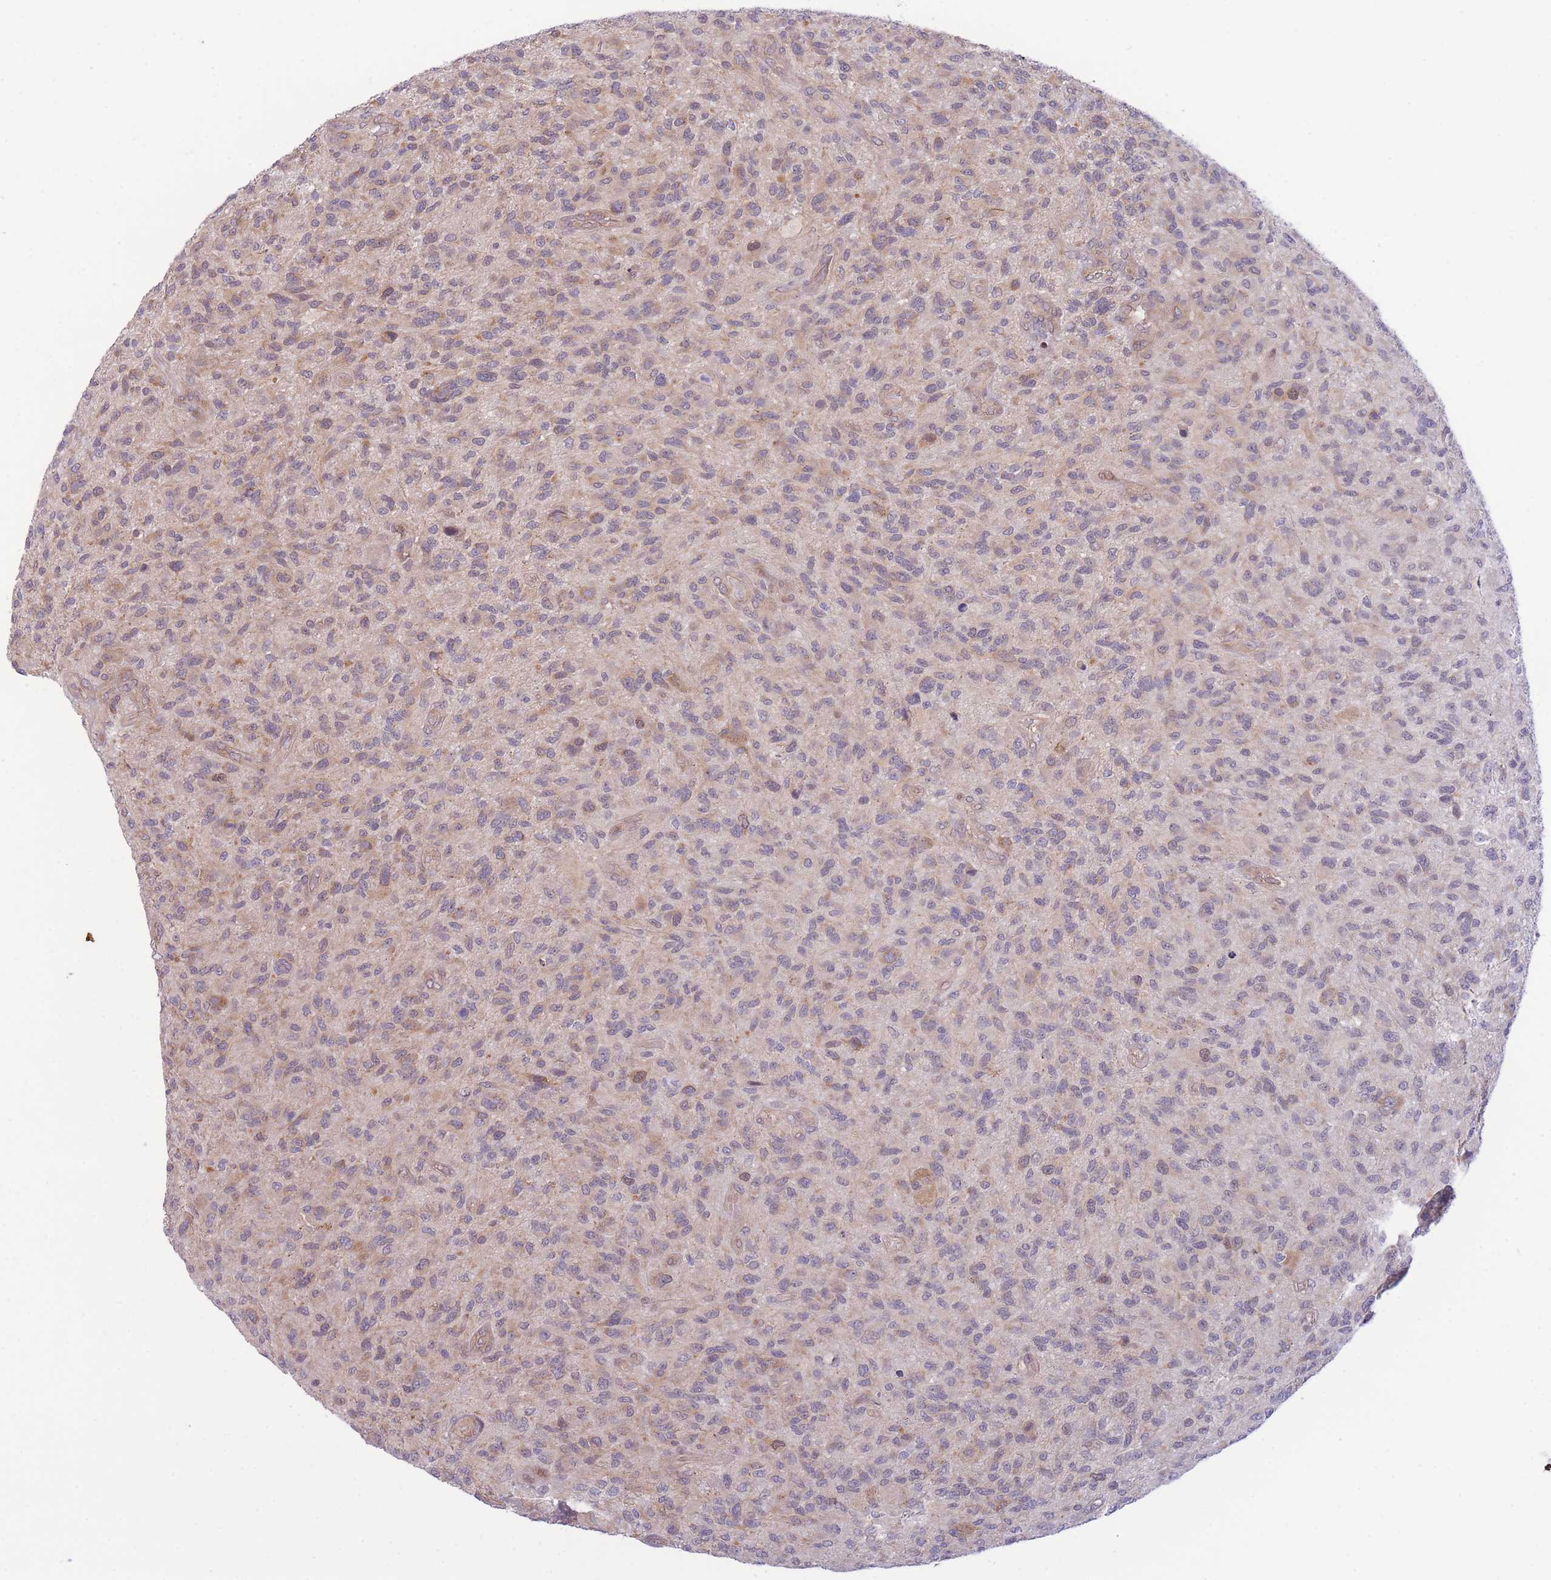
{"staining": {"intensity": "moderate", "quantity": "<25%", "location": "cytoplasmic/membranous"}, "tissue": "glioma", "cell_type": "Tumor cells", "image_type": "cancer", "snomed": [{"axis": "morphology", "description": "Glioma, malignant, High grade"}, {"axis": "topography", "description": "Brain"}], "caption": "Malignant glioma (high-grade) stained with DAB (3,3'-diaminobenzidine) immunohistochemistry displays low levels of moderate cytoplasmic/membranous staining in approximately <25% of tumor cells.", "gene": "CDC25B", "patient": {"sex": "male", "age": 47}}